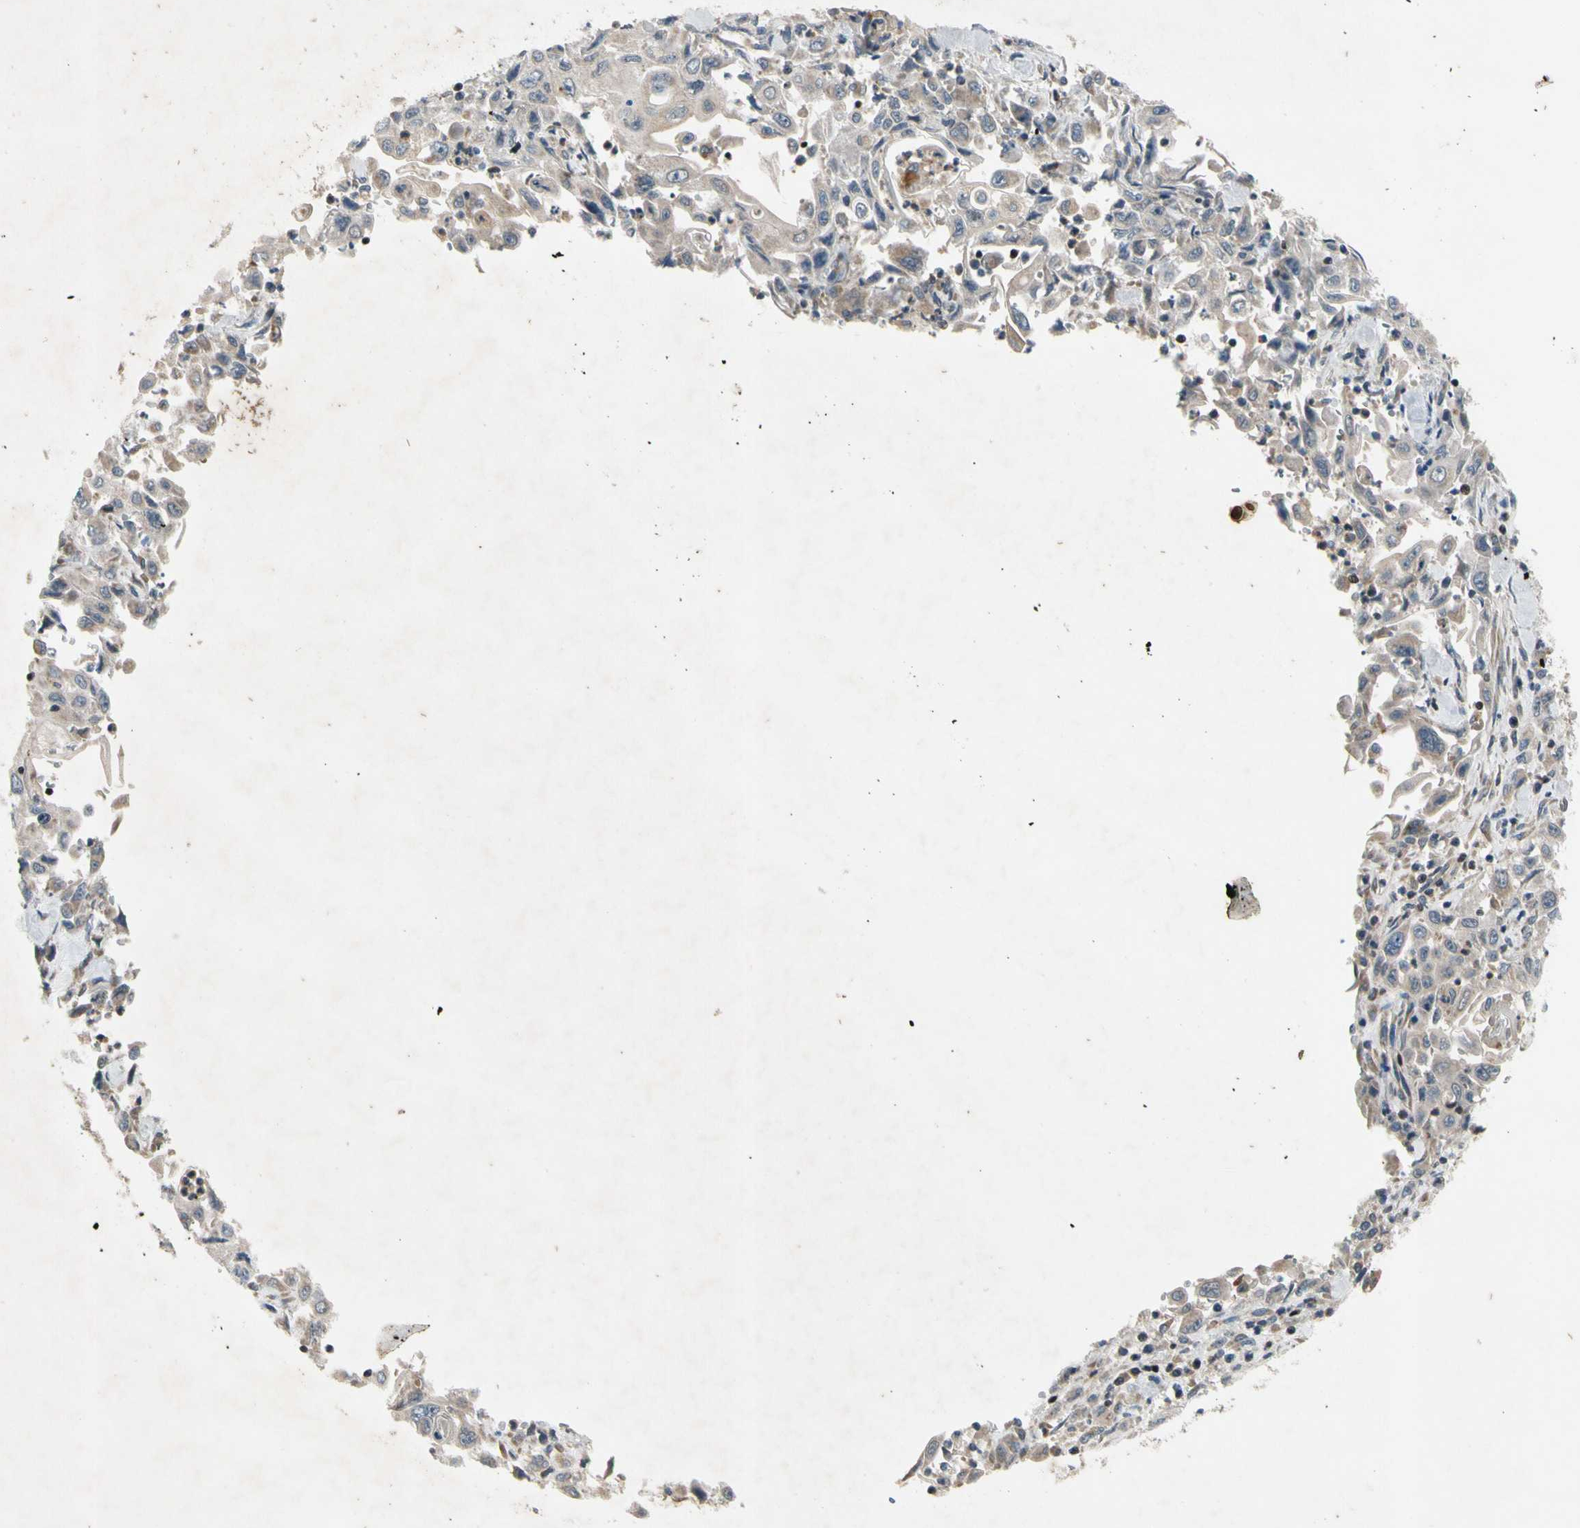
{"staining": {"intensity": "negative", "quantity": "none", "location": "none"}, "tissue": "pancreatic cancer", "cell_type": "Tumor cells", "image_type": "cancer", "snomed": [{"axis": "morphology", "description": "Adenocarcinoma, NOS"}, {"axis": "topography", "description": "Pancreas"}], "caption": "This is an immunohistochemistry (IHC) photomicrograph of human pancreatic cancer (adenocarcinoma). There is no staining in tumor cells.", "gene": "TBX21", "patient": {"sex": "male", "age": 70}}